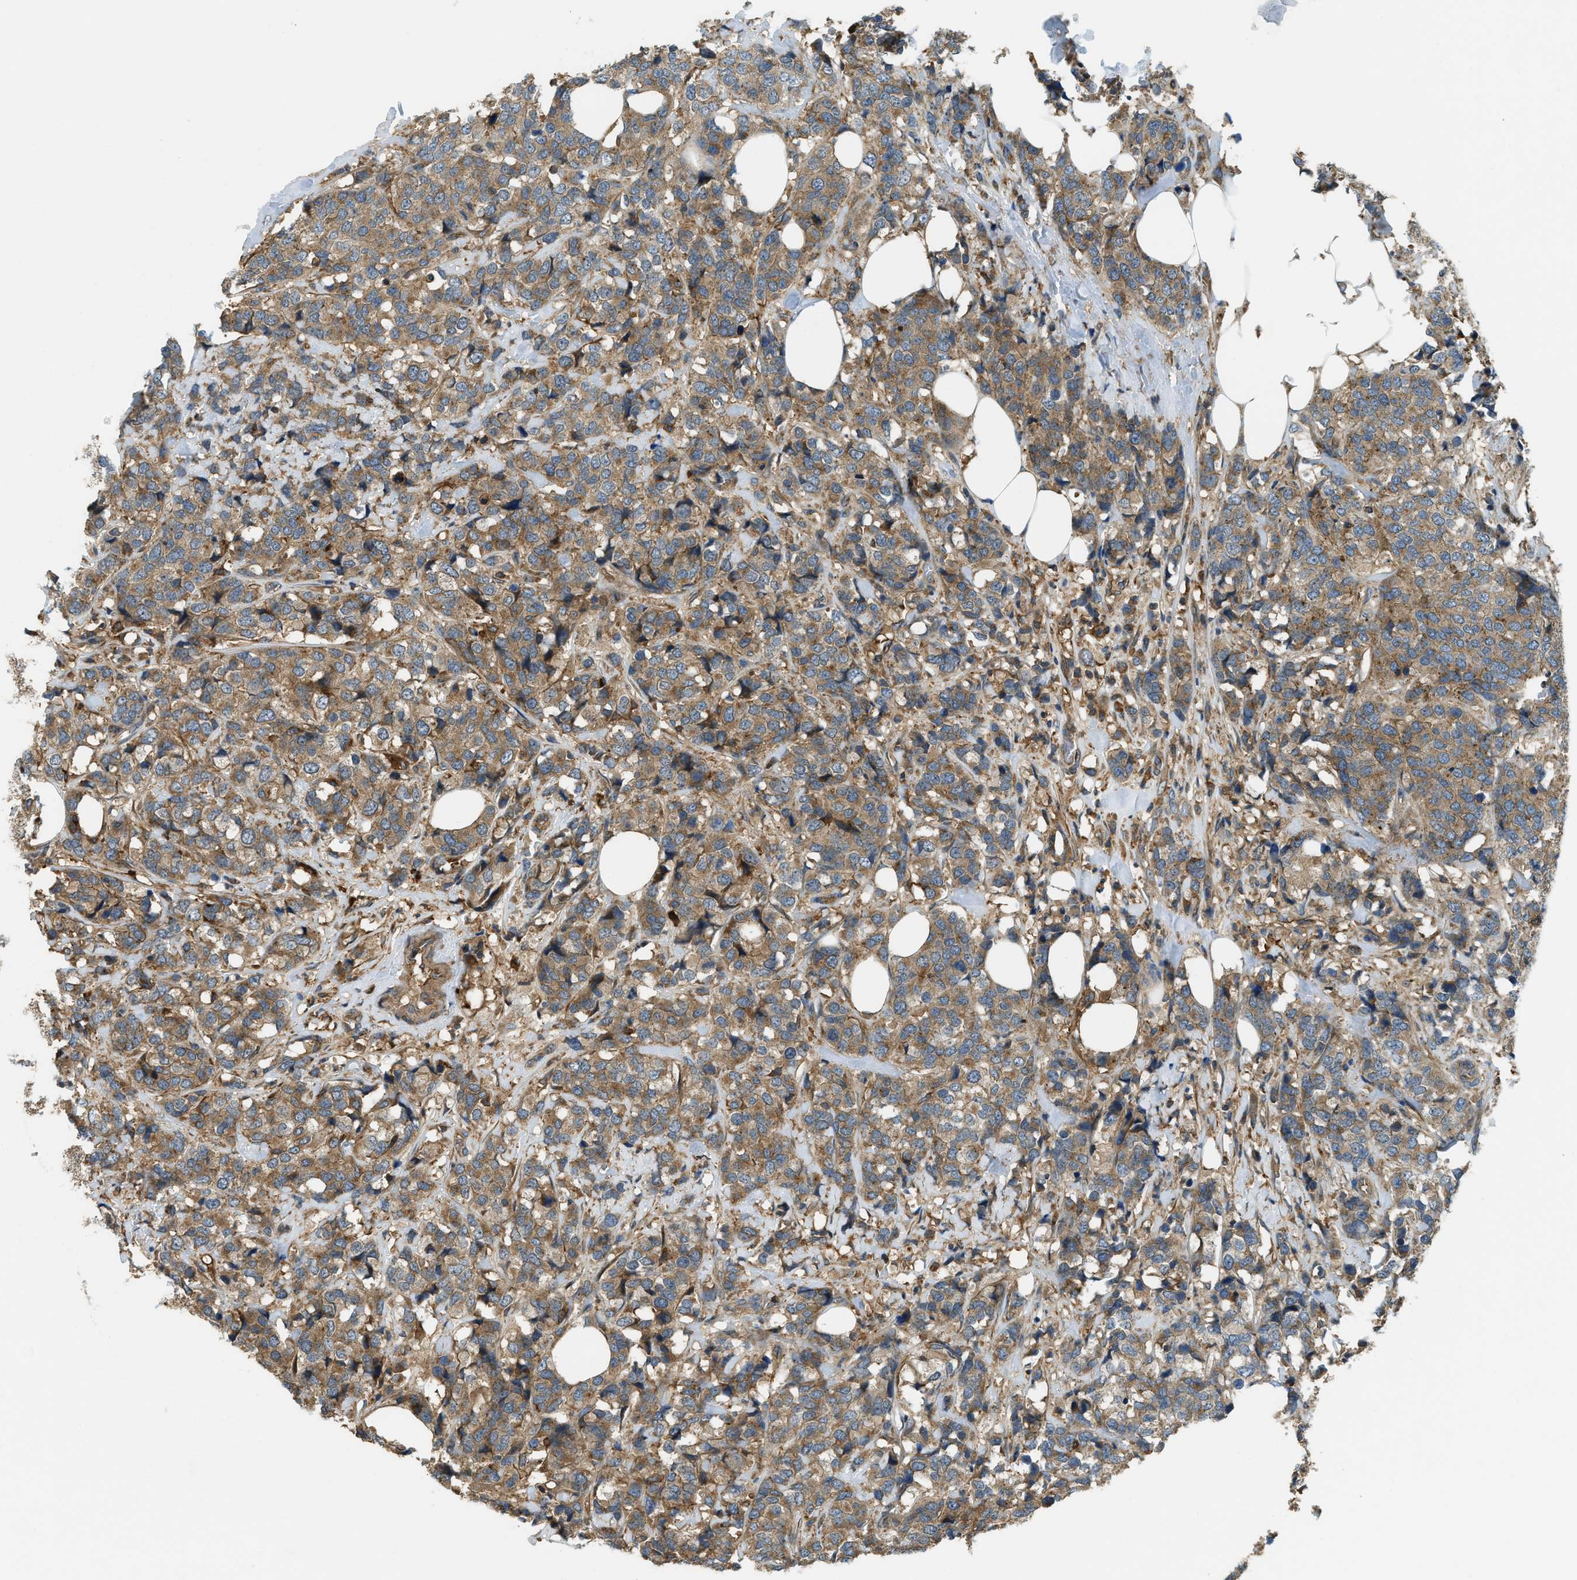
{"staining": {"intensity": "moderate", "quantity": ">75%", "location": "cytoplasmic/membranous"}, "tissue": "breast cancer", "cell_type": "Tumor cells", "image_type": "cancer", "snomed": [{"axis": "morphology", "description": "Lobular carcinoma"}, {"axis": "topography", "description": "Breast"}], "caption": "IHC (DAB (3,3'-diaminobenzidine)) staining of breast cancer demonstrates moderate cytoplasmic/membranous protein expression in approximately >75% of tumor cells. (Brightfield microscopy of DAB IHC at high magnification).", "gene": "BAG4", "patient": {"sex": "female", "age": 59}}